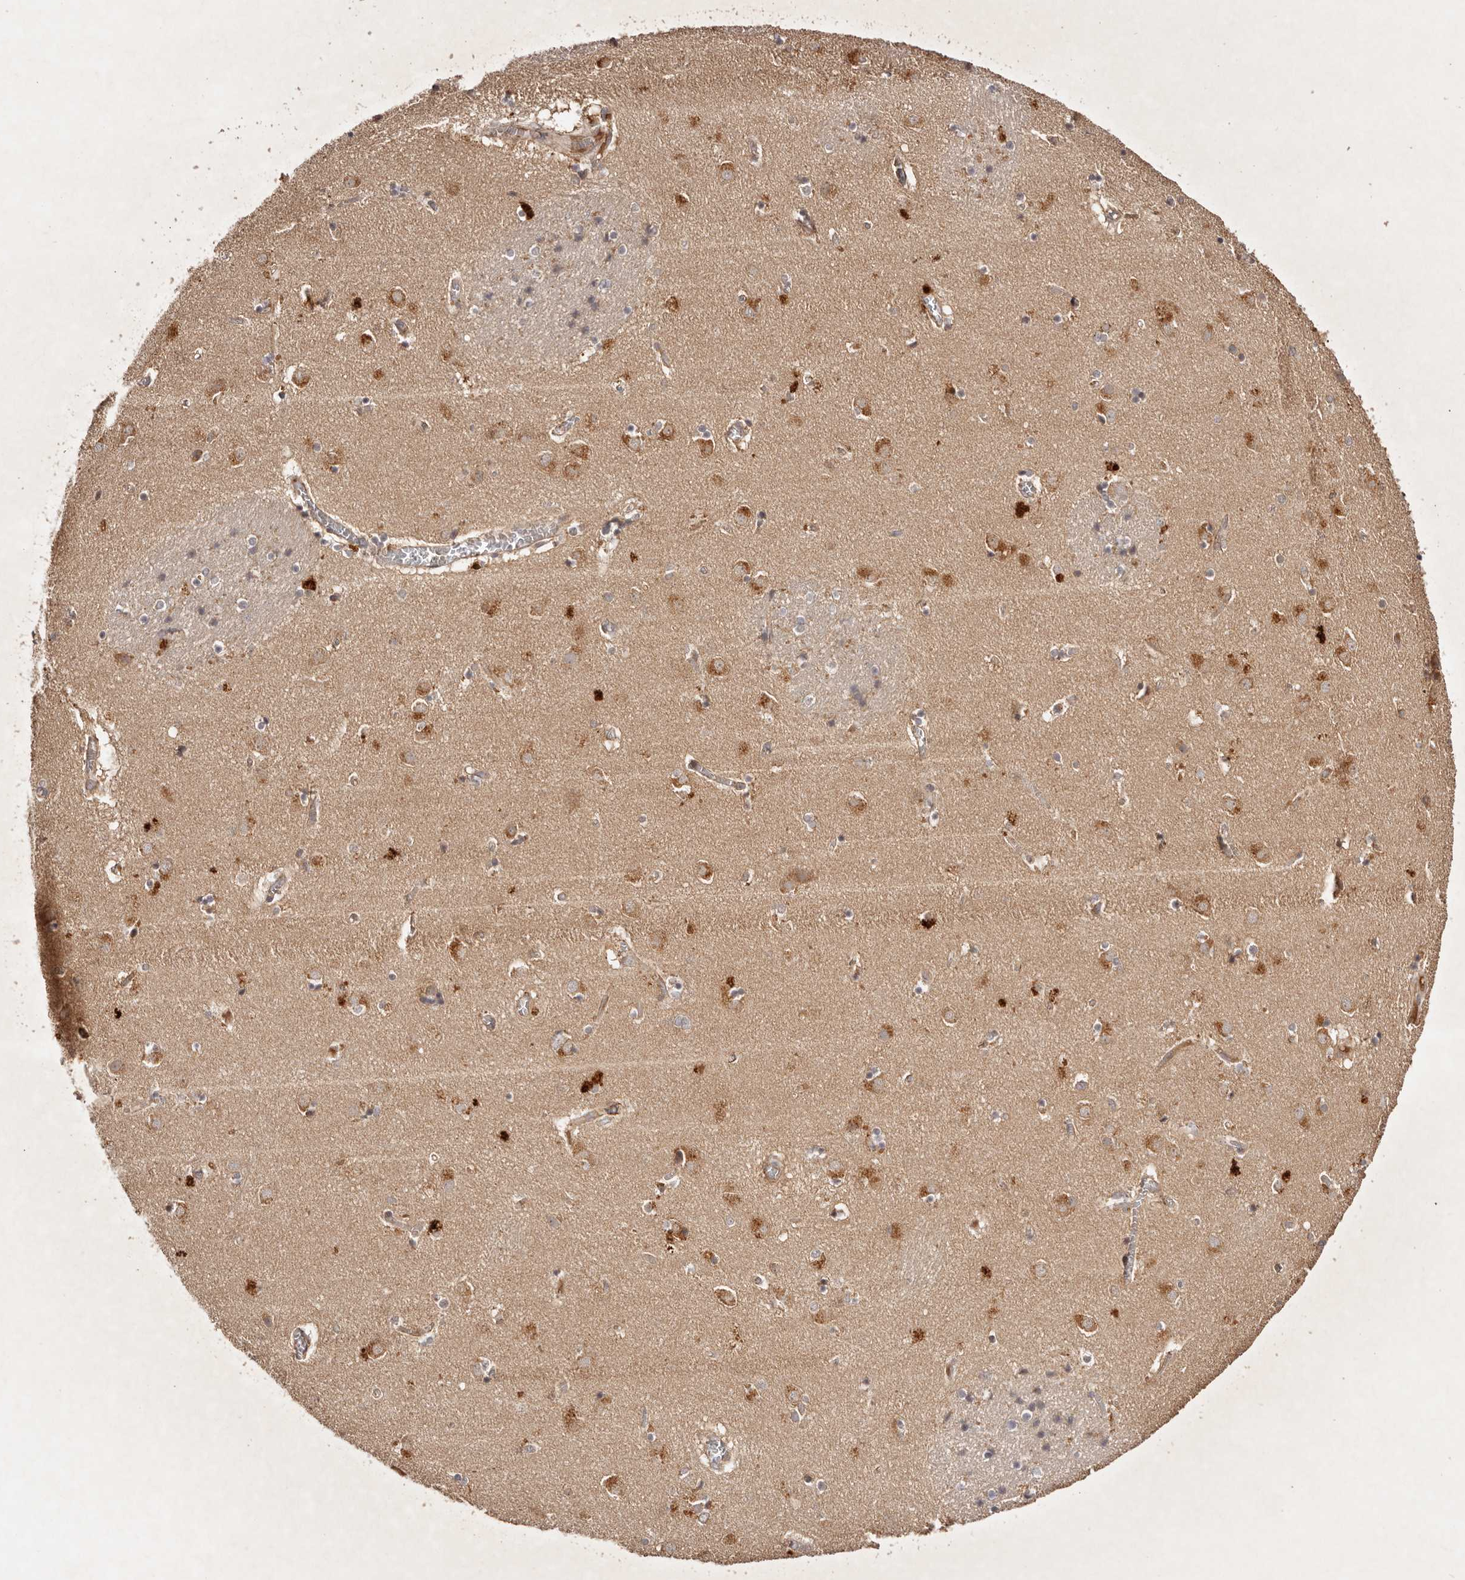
{"staining": {"intensity": "negative", "quantity": "none", "location": "none"}, "tissue": "caudate", "cell_type": "Glial cells", "image_type": "normal", "snomed": [{"axis": "morphology", "description": "Normal tissue, NOS"}, {"axis": "topography", "description": "Lateral ventricle wall"}], "caption": "High magnification brightfield microscopy of benign caudate stained with DAB (3,3'-diaminobenzidine) (brown) and counterstained with hematoxylin (blue): glial cells show no significant staining.", "gene": "PKIB", "patient": {"sex": "male", "age": 70}}